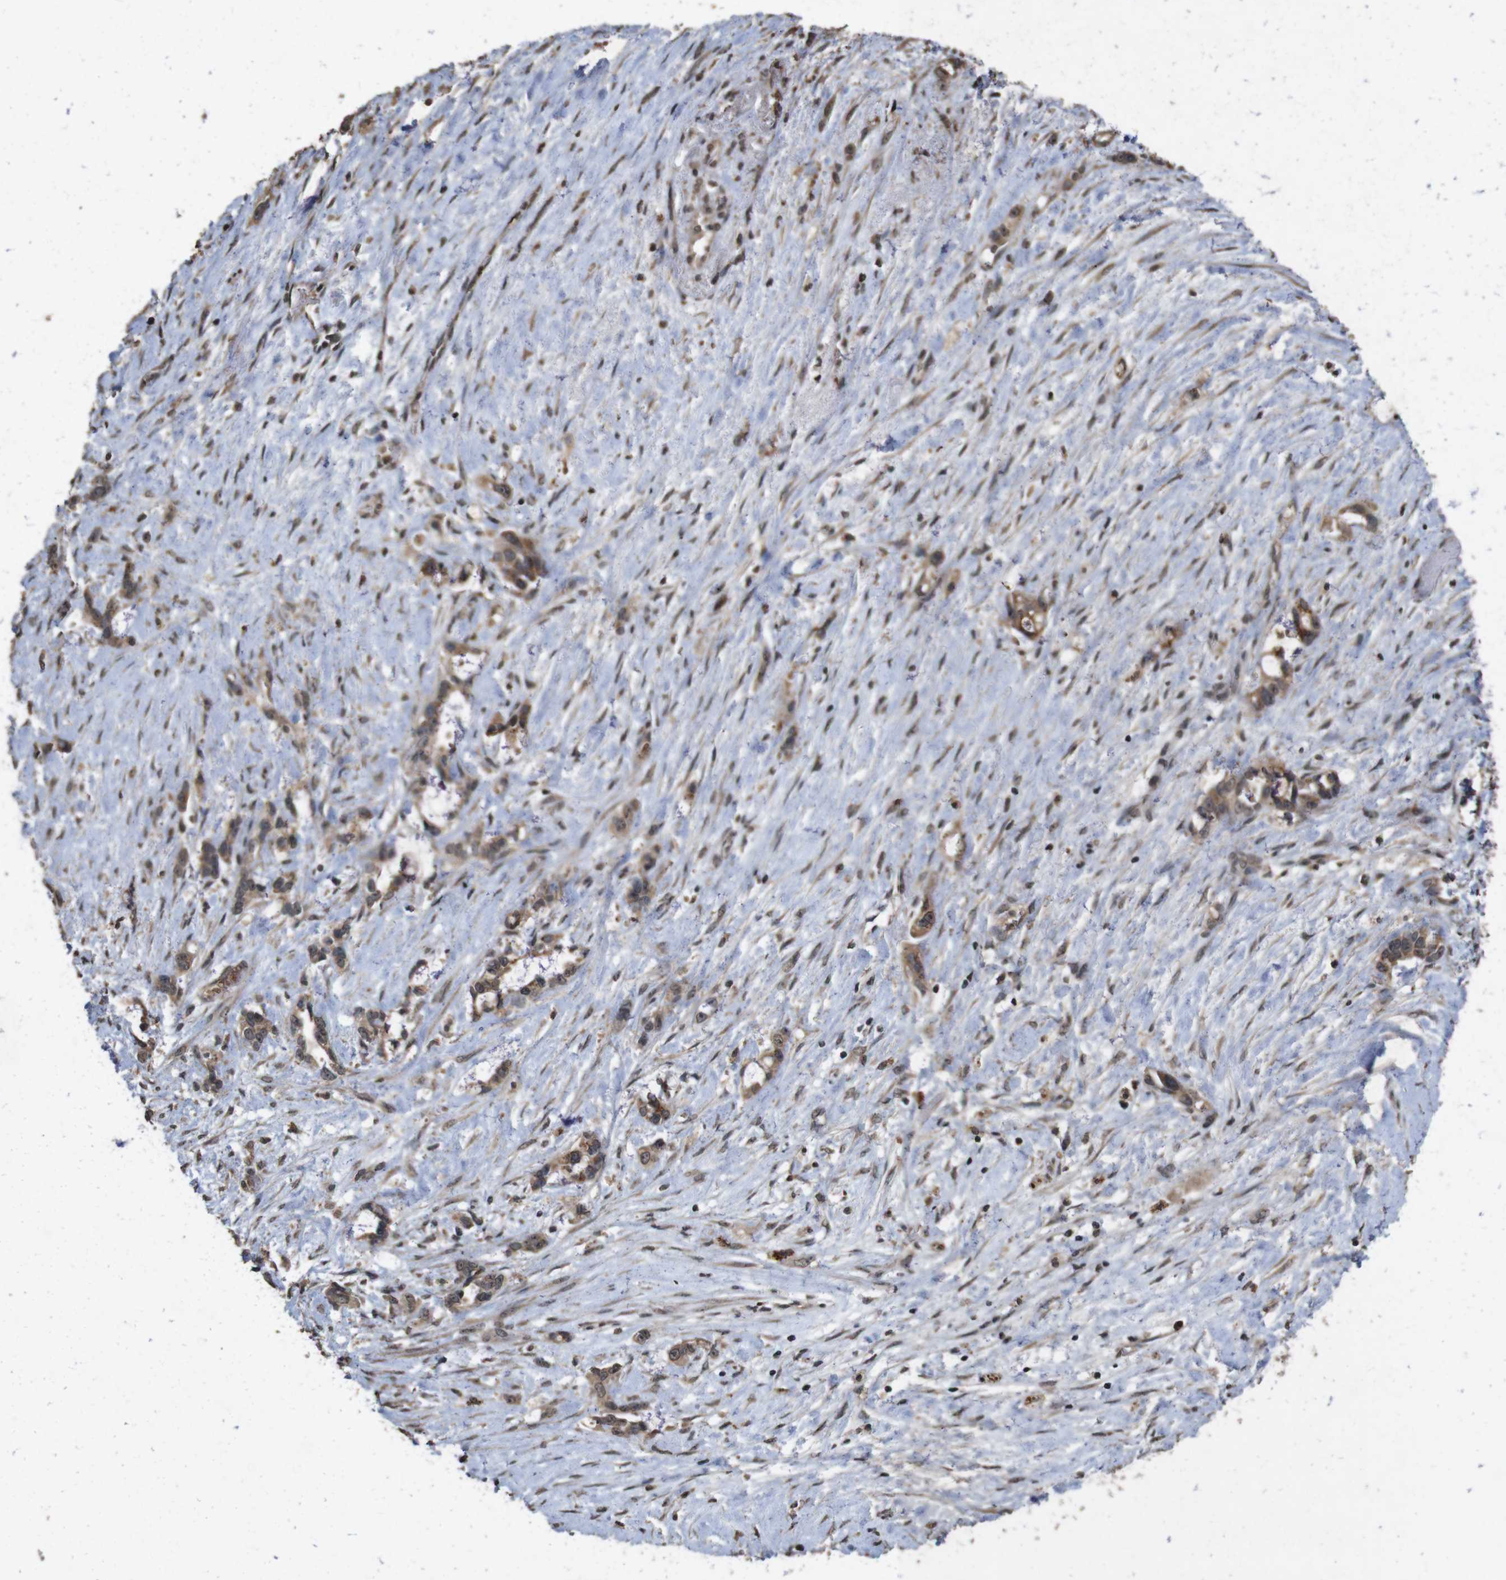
{"staining": {"intensity": "moderate", "quantity": ">75%", "location": "cytoplasmic/membranous"}, "tissue": "liver cancer", "cell_type": "Tumor cells", "image_type": "cancer", "snomed": [{"axis": "morphology", "description": "Cholangiocarcinoma"}, {"axis": "topography", "description": "Liver"}], "caption": "The histopathology image reveals a brown stain indicating the presence of a protein in the cytoplasmic/membranous of tumor cells in liver cholangiocarcinoma.", "gene": "SORL1", "patient": {"sex": "female", "age": 65}}